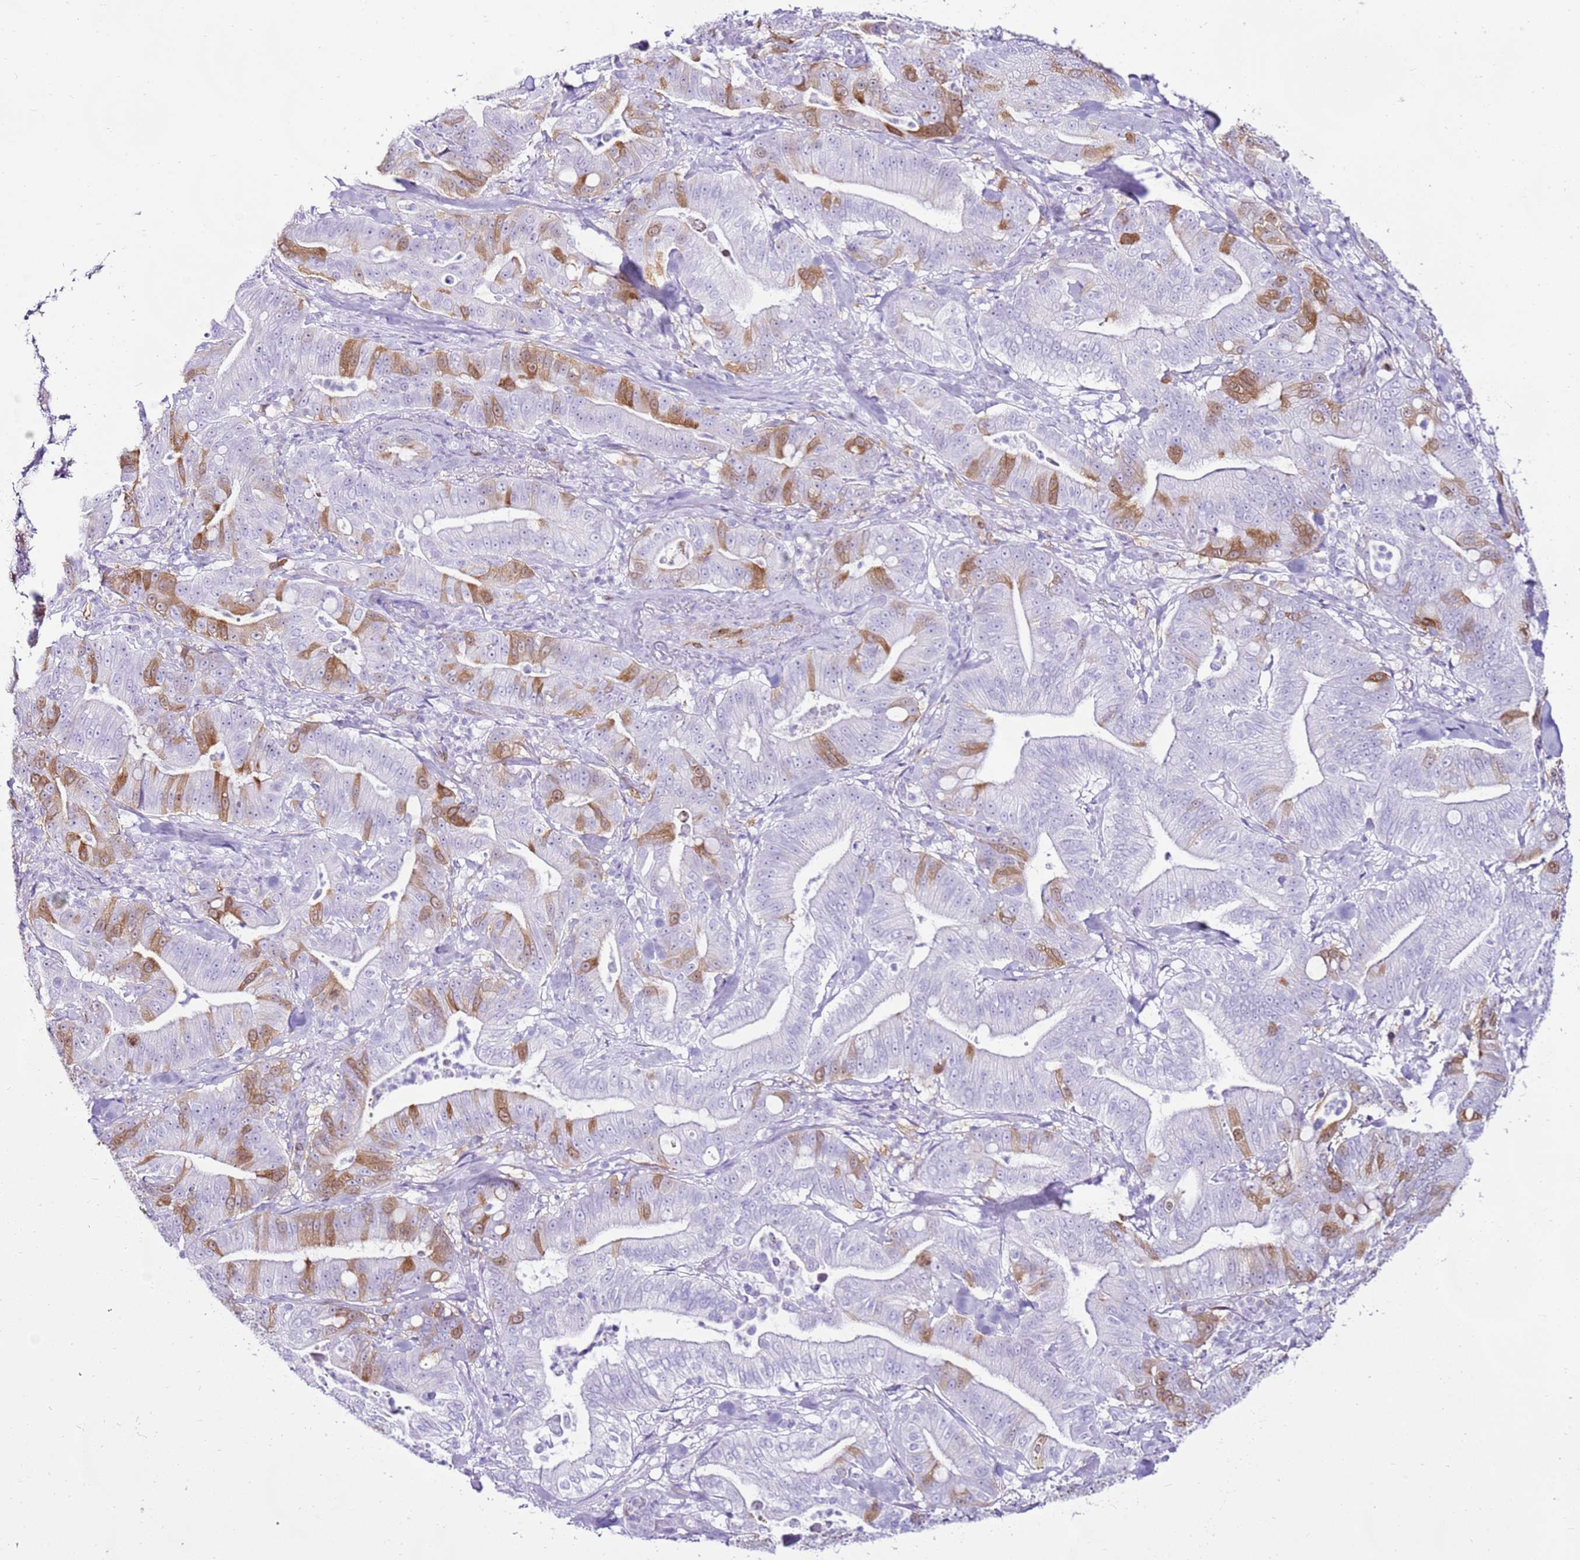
{"staining": {"intensity": "moderate", "quantity": "<25%", "location": "cytoplasmic/membranous"}, "tissue": "pancreatic cancer", "cell_type": "Tumor cells", "image_type": "cancer", "snomed": [{"axis": "morphology", "description": "Adenocarcinoma, NOS"}, {"axis": "topography", "description": "Pancreas"}], "caption": "This histopathology image reveals immunohistochemistry (IHC) staining of human adenocarcinoma (pancreatic), with low moderate cytoplasmic/membranous expression in about <25% of tumor cells.", "gene": "SPC25", "patient": {"sex": "male", "age": 71}}